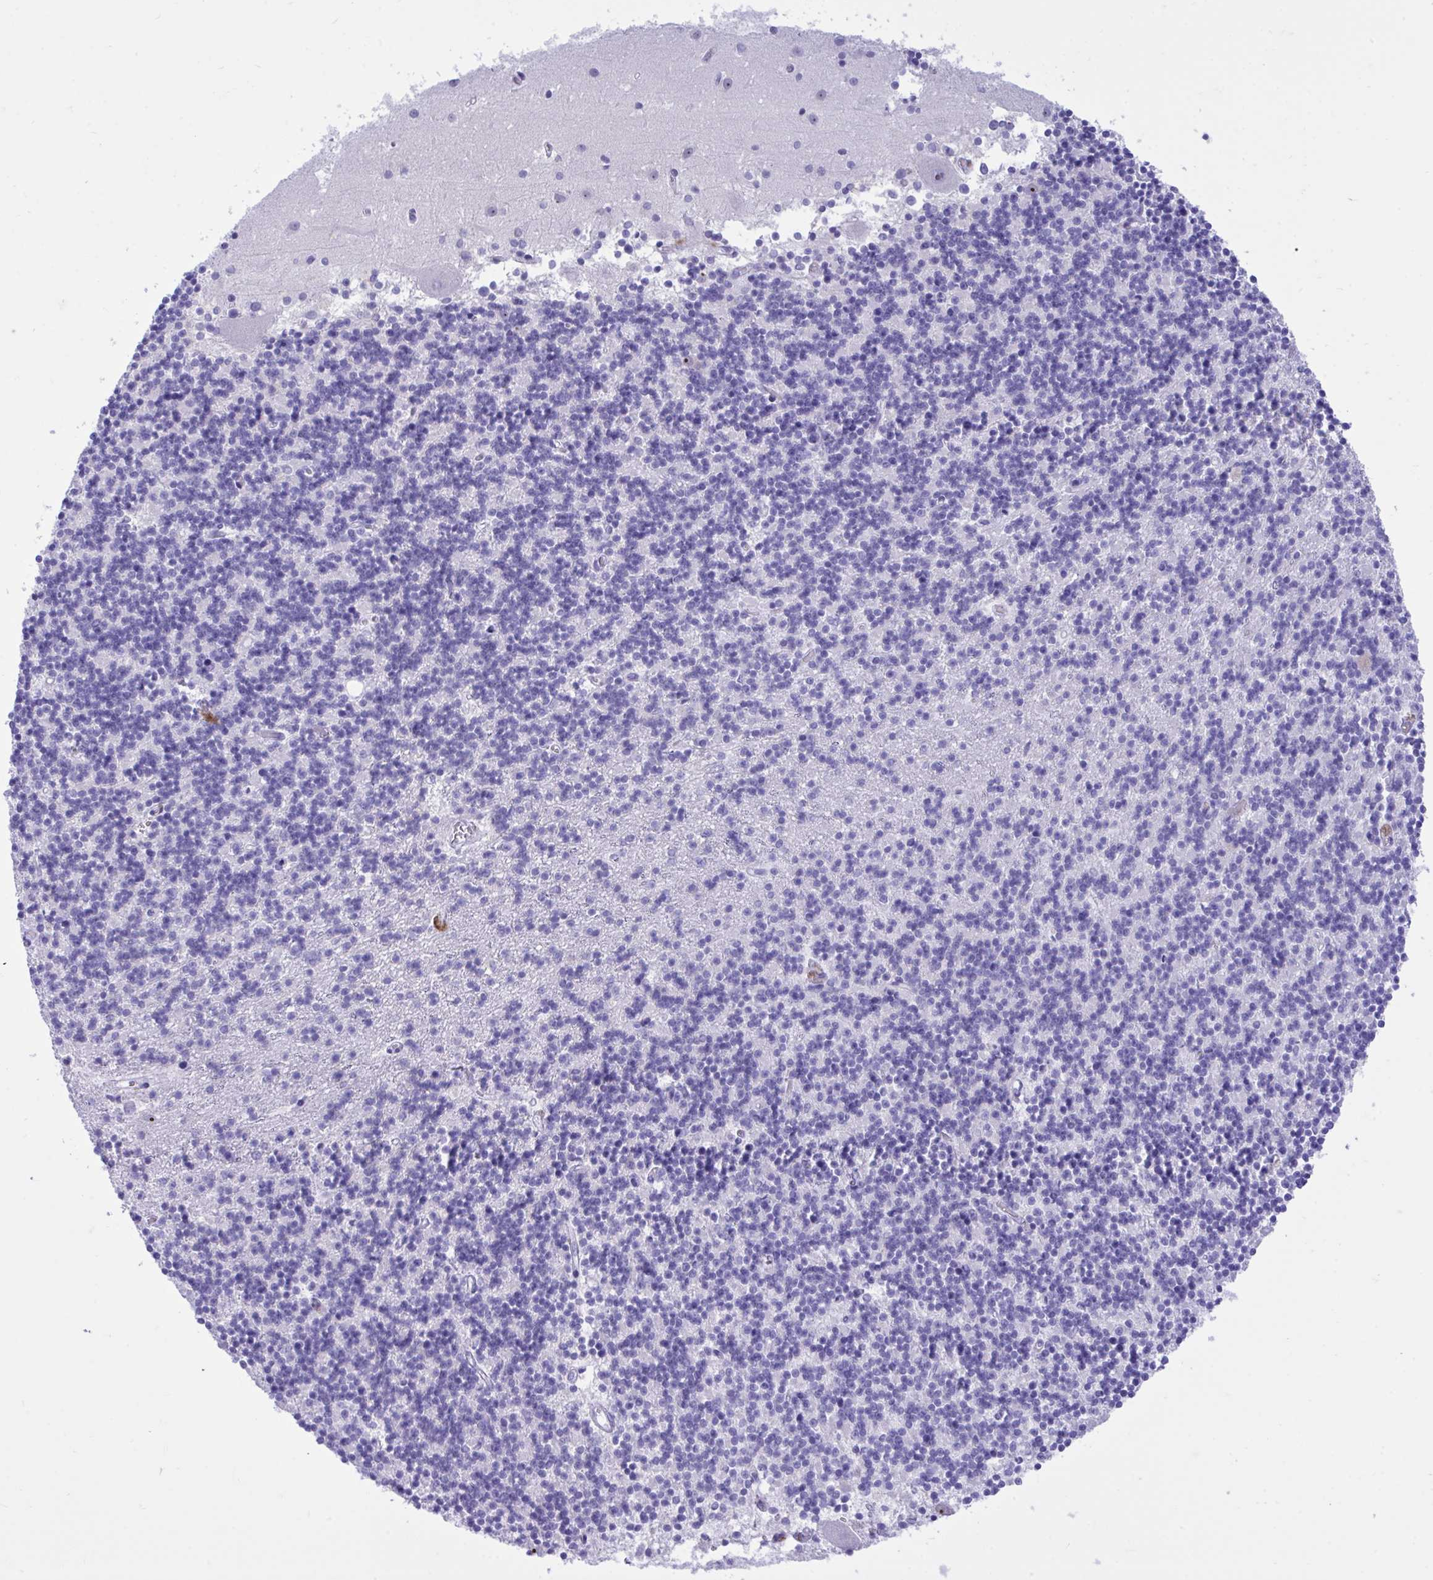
{"staining": {"intensity": "negative", "quantity": "none", "location": "none"}, "tissue": "cerebellum", "cell_type": "Cells in granular layer", "image_type": "normal", "snomed": [{"axis": "morphology", "description": "Normal tissue, NOS"}, {"axis": "topography", "description": "Cerebellum"}], "caption": "Image shows no protein positivity in cells in granular layer of unremarkable cerebellum. Brightfield microscopy of IHC stained with DAB (brown) and hematoxylin (blue), captured at high magnification.", "gene": "BEX5", "patient": {"sex": "male", "age": 54}}